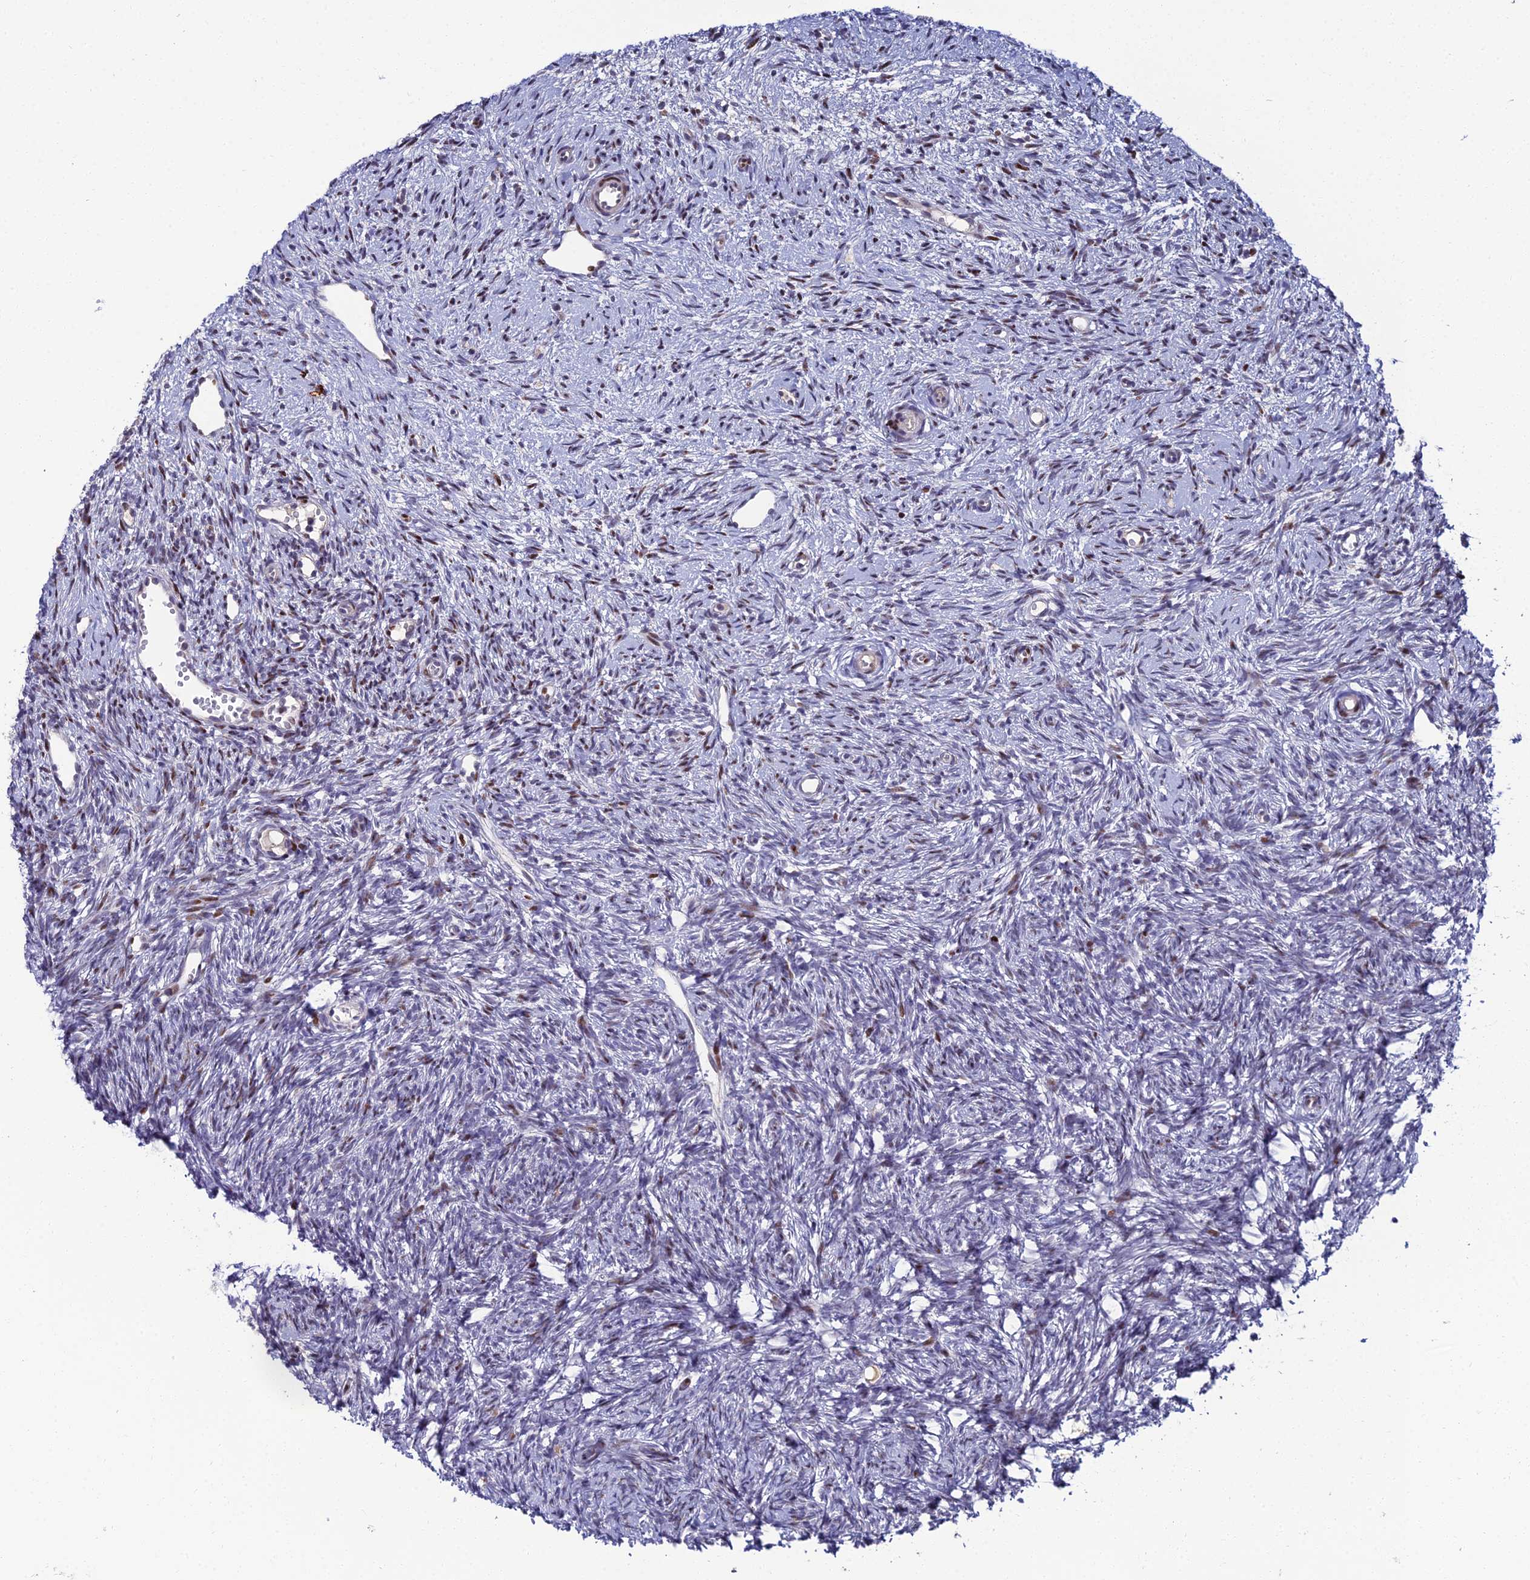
{"staining": {"intensity": "strong", "quantity": "<25%", "location": "nuclear"}, "tissue": "ovary", "cell_type": "Follicle cells", "image_type": "normal", "snomed": [{"axis": "morphology", "description": "Normal tissue, NOS"}, {"axis": "topography", "description": "Ovary"}], "caption": "This is a histology image of immunohistochemistry staining of unremarkable ovary, which shows strong staining in the nuclear of follicle cells.", "gene": "TAF9B", "patient": {"sex": "female", "age": 51}}